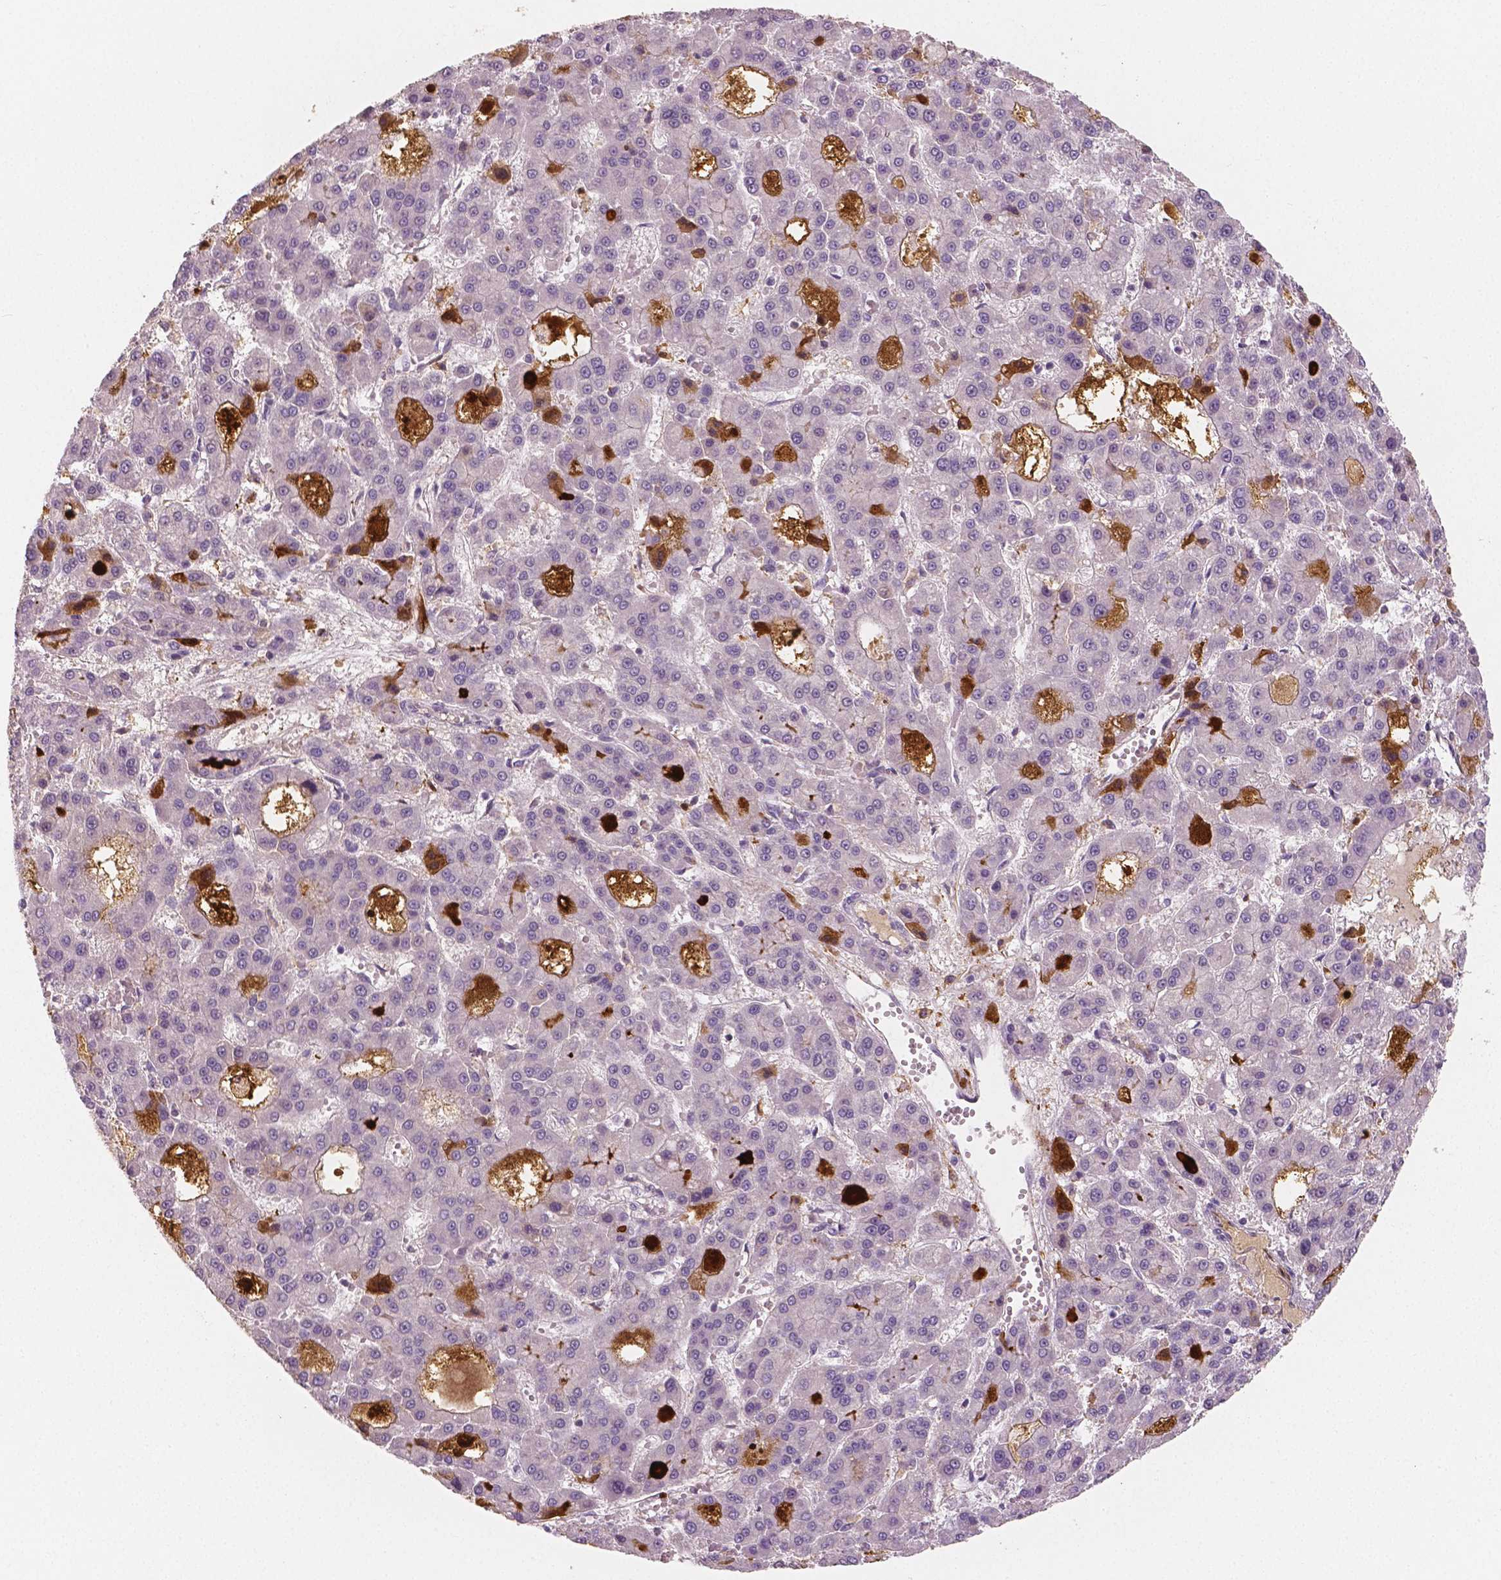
{"staining": {"intensity": "moderate", "quantity": "<25%", "location": "cytoplasmic/membranous"}, "tissue": "liver cancer", "cell_type": "Tumor cells", "image_type": "cancer", "snomed": [{"axis": "morphology", "description": "Carcinoma, Hepatocellular, NOS"}, {"axis": "topography", "description": "Liver"}], "caption": "Liver hepatocellular carcinoma stained with IHC shows moderate cytoplasmic/membranous positivity in approximately <25% of tumor cells.", "gene": "APOA4", "patient": {"sex": "male", "age": 70}}